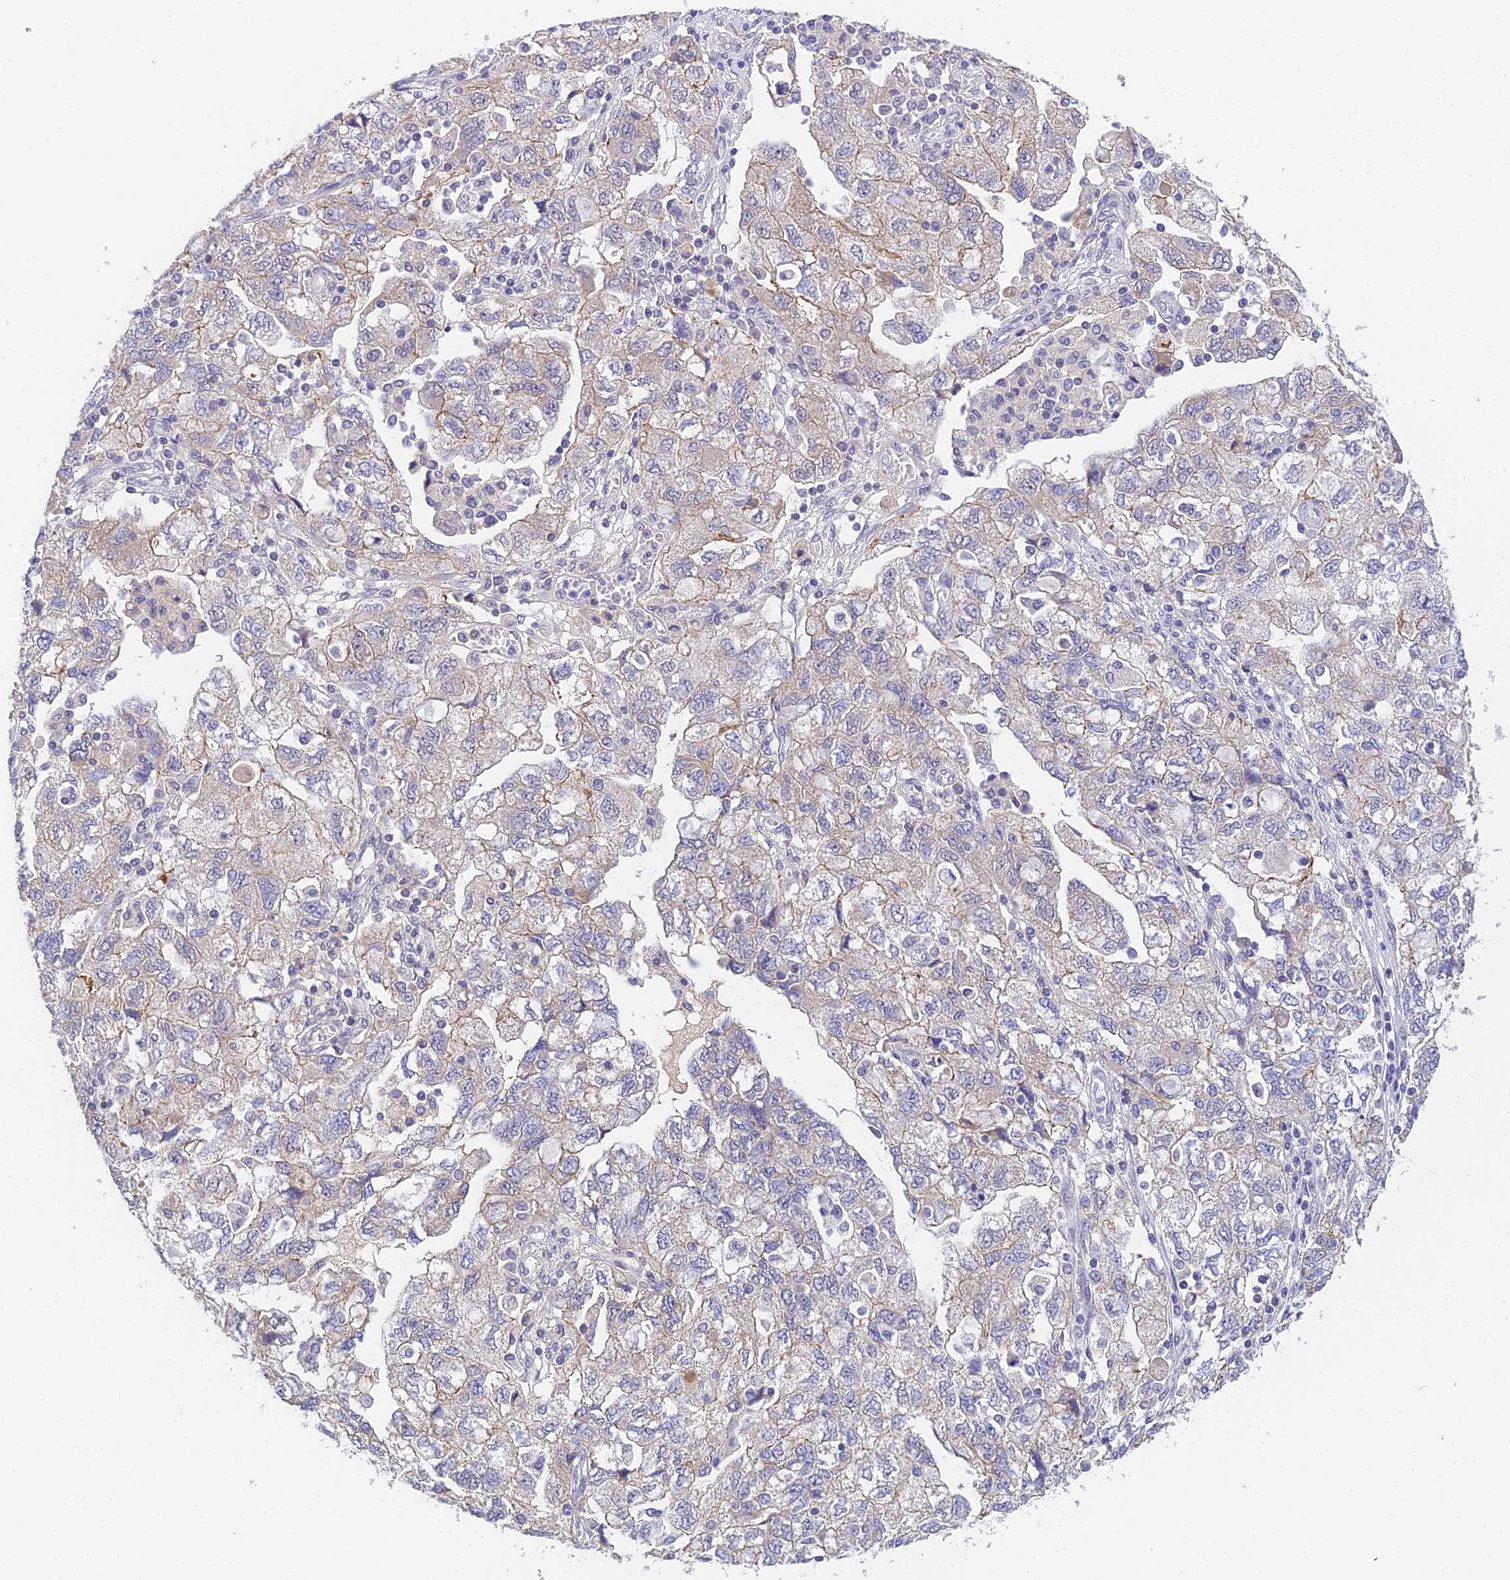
{"staining": {"intensity": "weak", "quantity": "<25%", "location": "cytoplasmic/membranous"}, "tissue": "ovarian cancer", "cell_type": "Tumor cells", "image_type": "cancer", "snomed": [{"axis": "morphology", "description": "Carcinoma, NOS"}, {"axis": "morphology", "description": "Cystadenocarcinoma, serous, NOS"}, {"axis": "topography", "description": "Ovary"}], "caption": "Protein analysis of ovarian cancer (carcinoma) reveals no significant expression in tumor cells.", "gene": "HOXB1", "patient": {"sex": "female", "age": 69}}